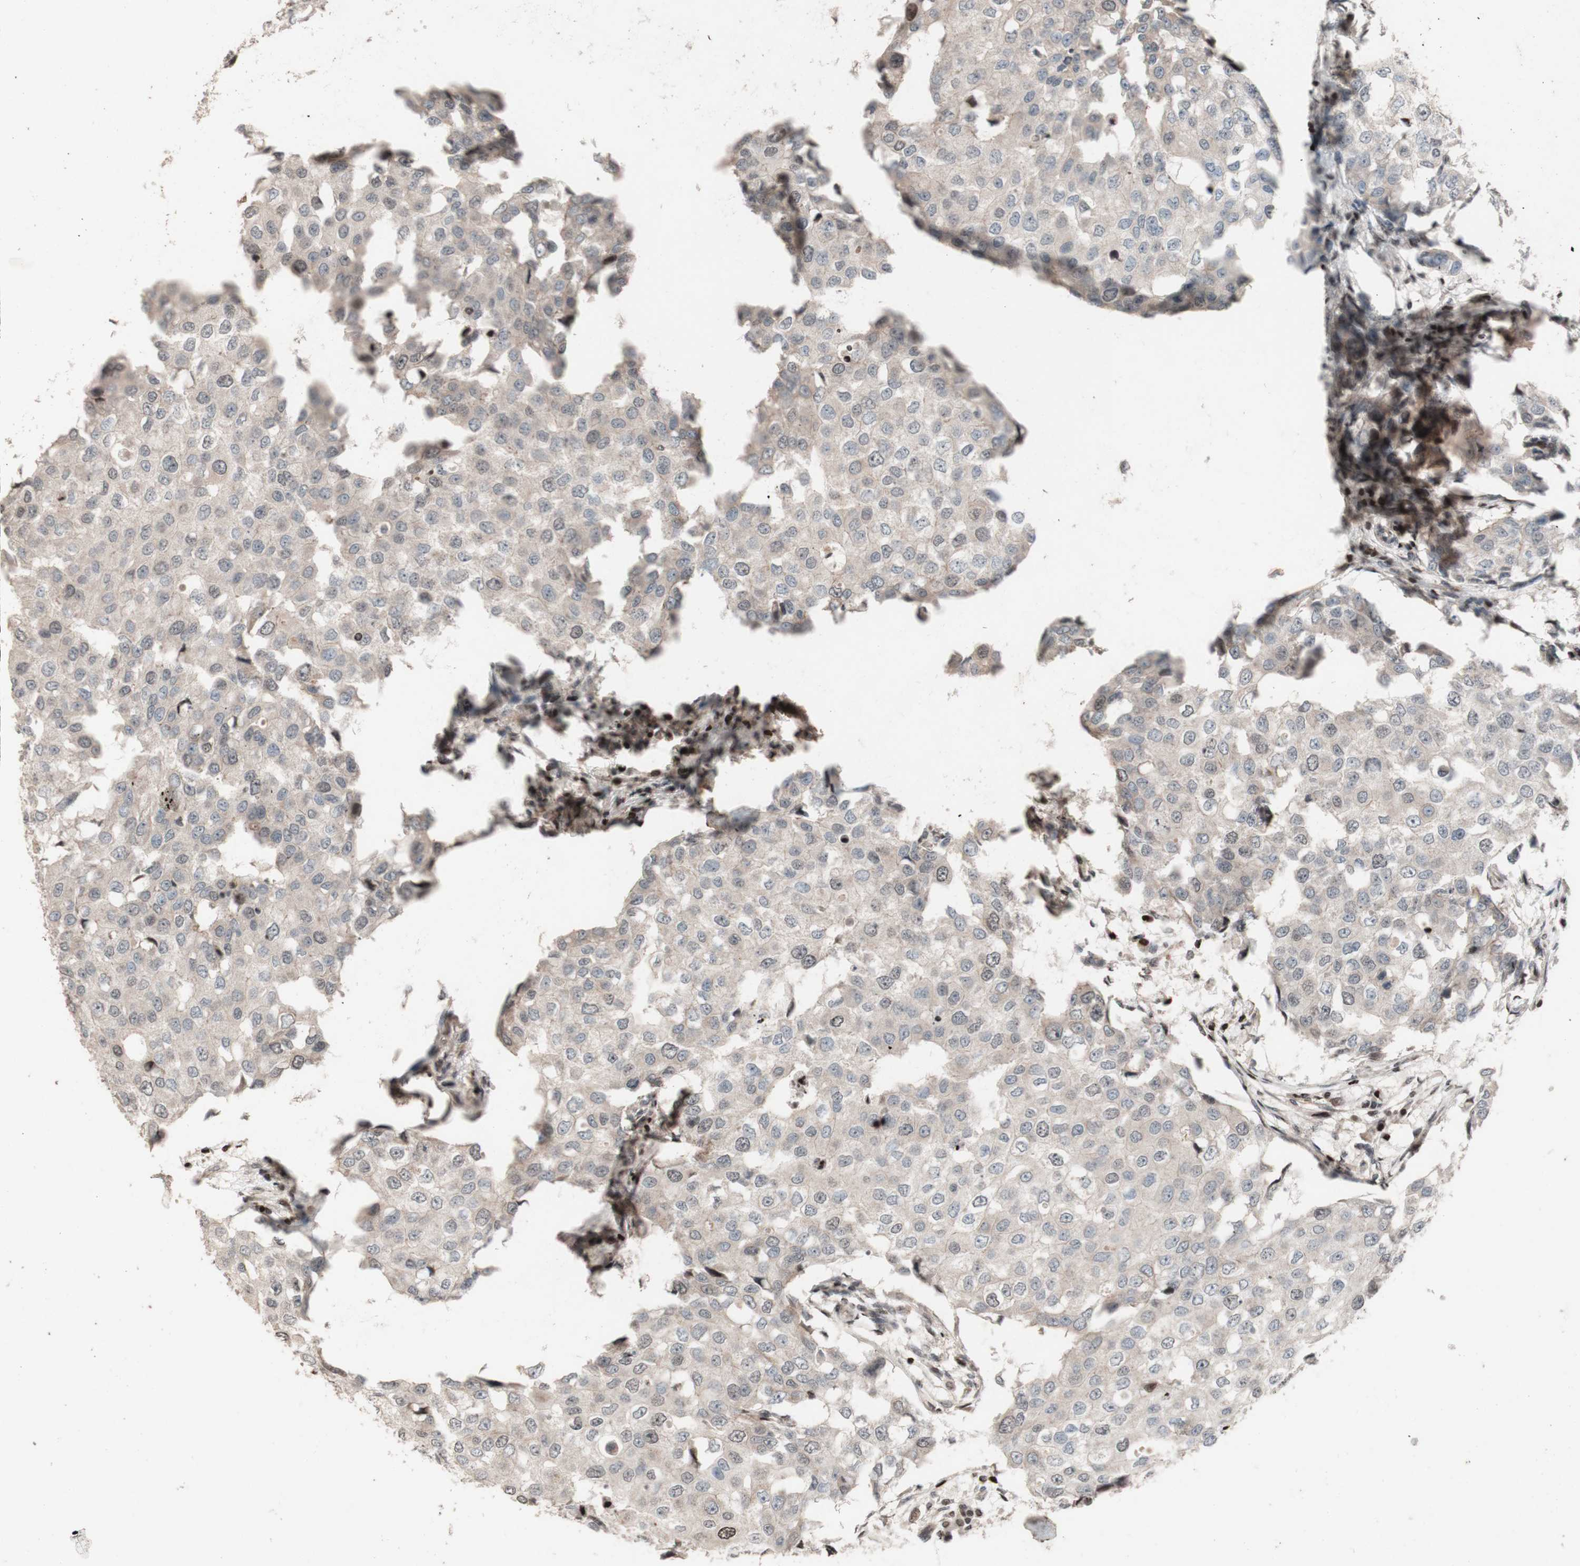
{"staining": {"intensity": "negative", "quantity": "none", "location": "none"}, "tissue": "breast cancer", "cell_type": "Tumor cells", "image_type": "cancer", "snomed": [{"axis": "morphology", "description": "Duct carcinoma"}, {"axis": "topography", "description": "Breast"}], "caption": "This photomicrograph is of breast cancer (infiltrating ductal carcinoma) stained with immunohistochemistry to label a protein in brown with the nuclei are counter-stained blue. There is no positivity in tumor cells.", "gene": "POLA1", "patient": {"sex": "female", "age": 27}}